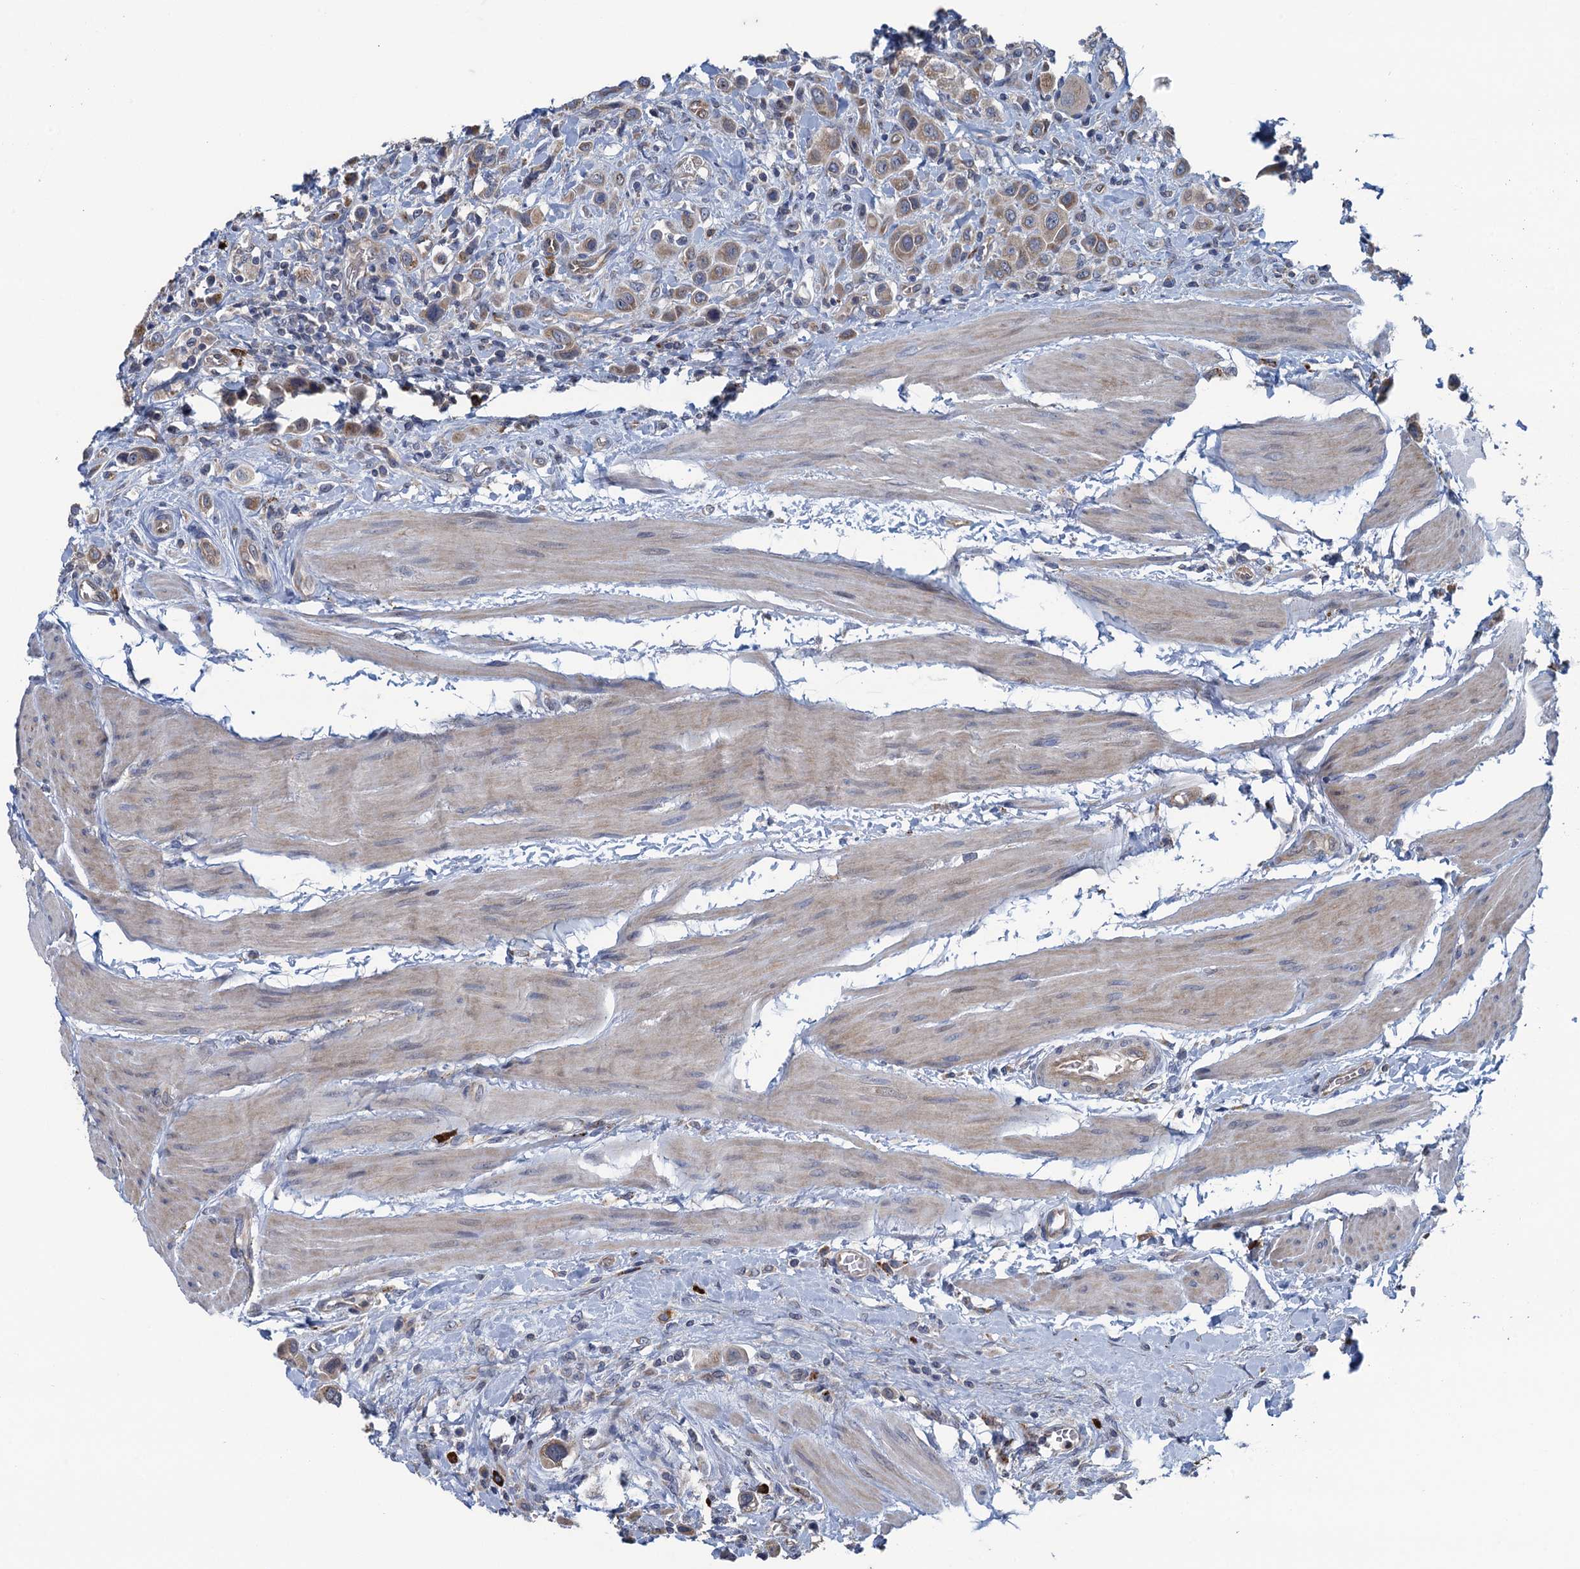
{"staining": {"intensity": "moderate", "quantity": ">75%", "location": "cytoplasmic/membranous"}, "tissue": "urothelial cancer", "cell_type": "Tumor cells", "image_type": "cancer", "snomed": [{"axis": "morphology", "description": "Urothelial carcinoma, High grade"}, {"axis": "topography", "description": "Urinary bladder"}], "caption": "High-grade urothelial carcinoma stained for a protein displays moderate cytoplasmic/membranous positivity in tumor cells. Immunohistochemistry stains the protein in brown and the nuclei are stained blue.", "gene": "KBTBD8", "patient": {"sex": "male", "age": 50}}